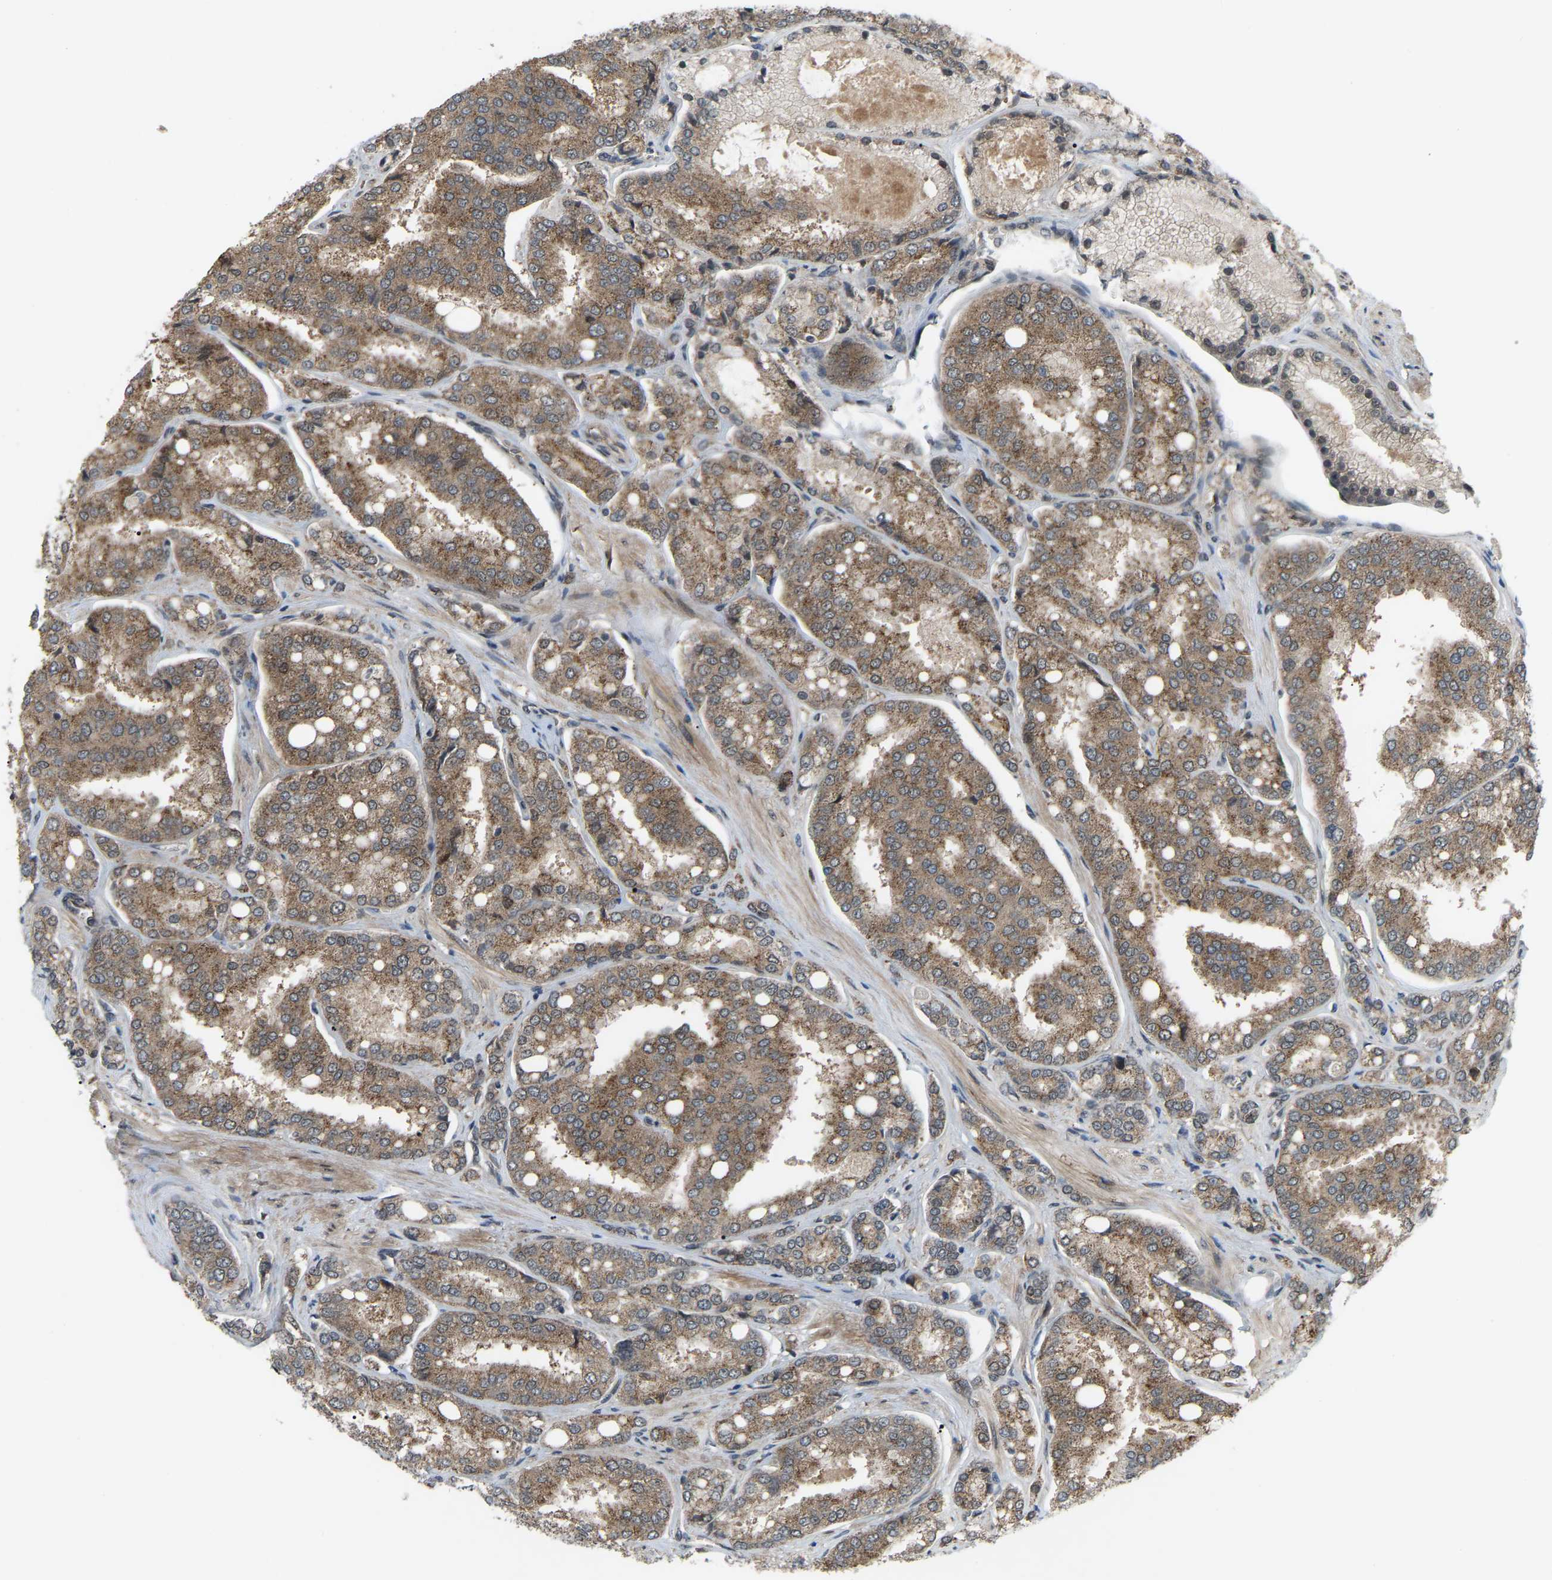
{"staining": {"intensity": "moderate", "quantity": ">75%", "location": "cytoplasmic/membranous"}, "tissue": "prostate cancer", "cell_type": "Tumor cells", "image_type": "cancer", "snomed": [{"axis": "morphology", "description": "Adenocarcinoma, High grade"}, {"axis": "topography", "description": "Prostate"}], "caption": "This is an image of IHC staining of prostate cancer, which shows moderate expression in the cytoplasmic/membranous of tumor cells.", "gene": "CROT", "patient": {"sex": "male", "age": 50}}